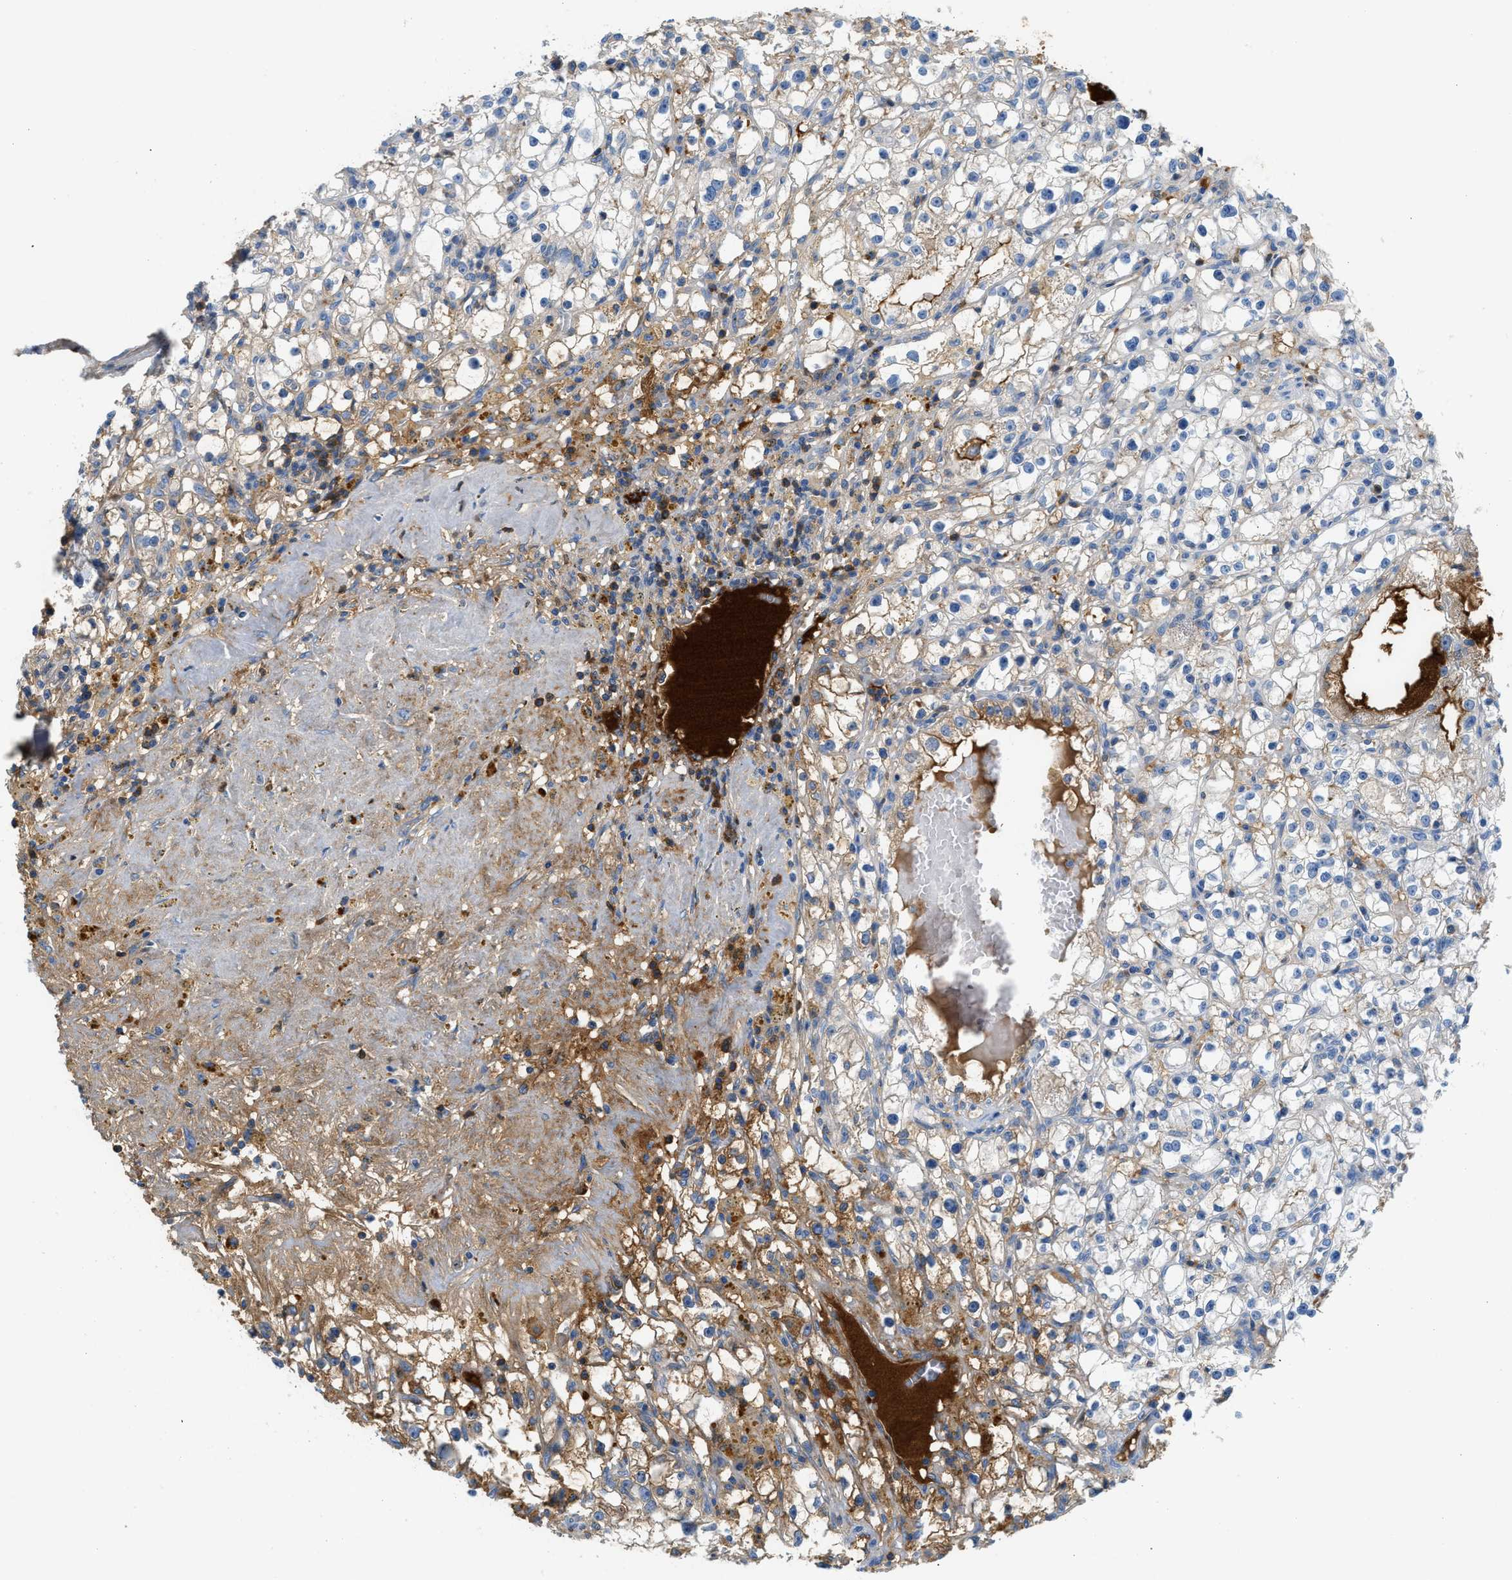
{"staining": {"intensity": "negative", "quantity": "none", "location": "none"}, "tissue": "renal cancer", "cell_type": "Tumor cells", "image_type": "cancer", "snomed": [{"axis": "morphology", "description": "Adenocarcinoma, NOS"}, {"axis": "topography", "description": "Kidney"}], "caption": "Immunohistochemistry (IHC) of renal cancer (adenocarcinoma) exhibits no positivity in tumor cells. (DAB immunohistochemistry with hematoxylin counter stain).", "gene": "CFI", "patient": {"sex": "male", "age": 56}}